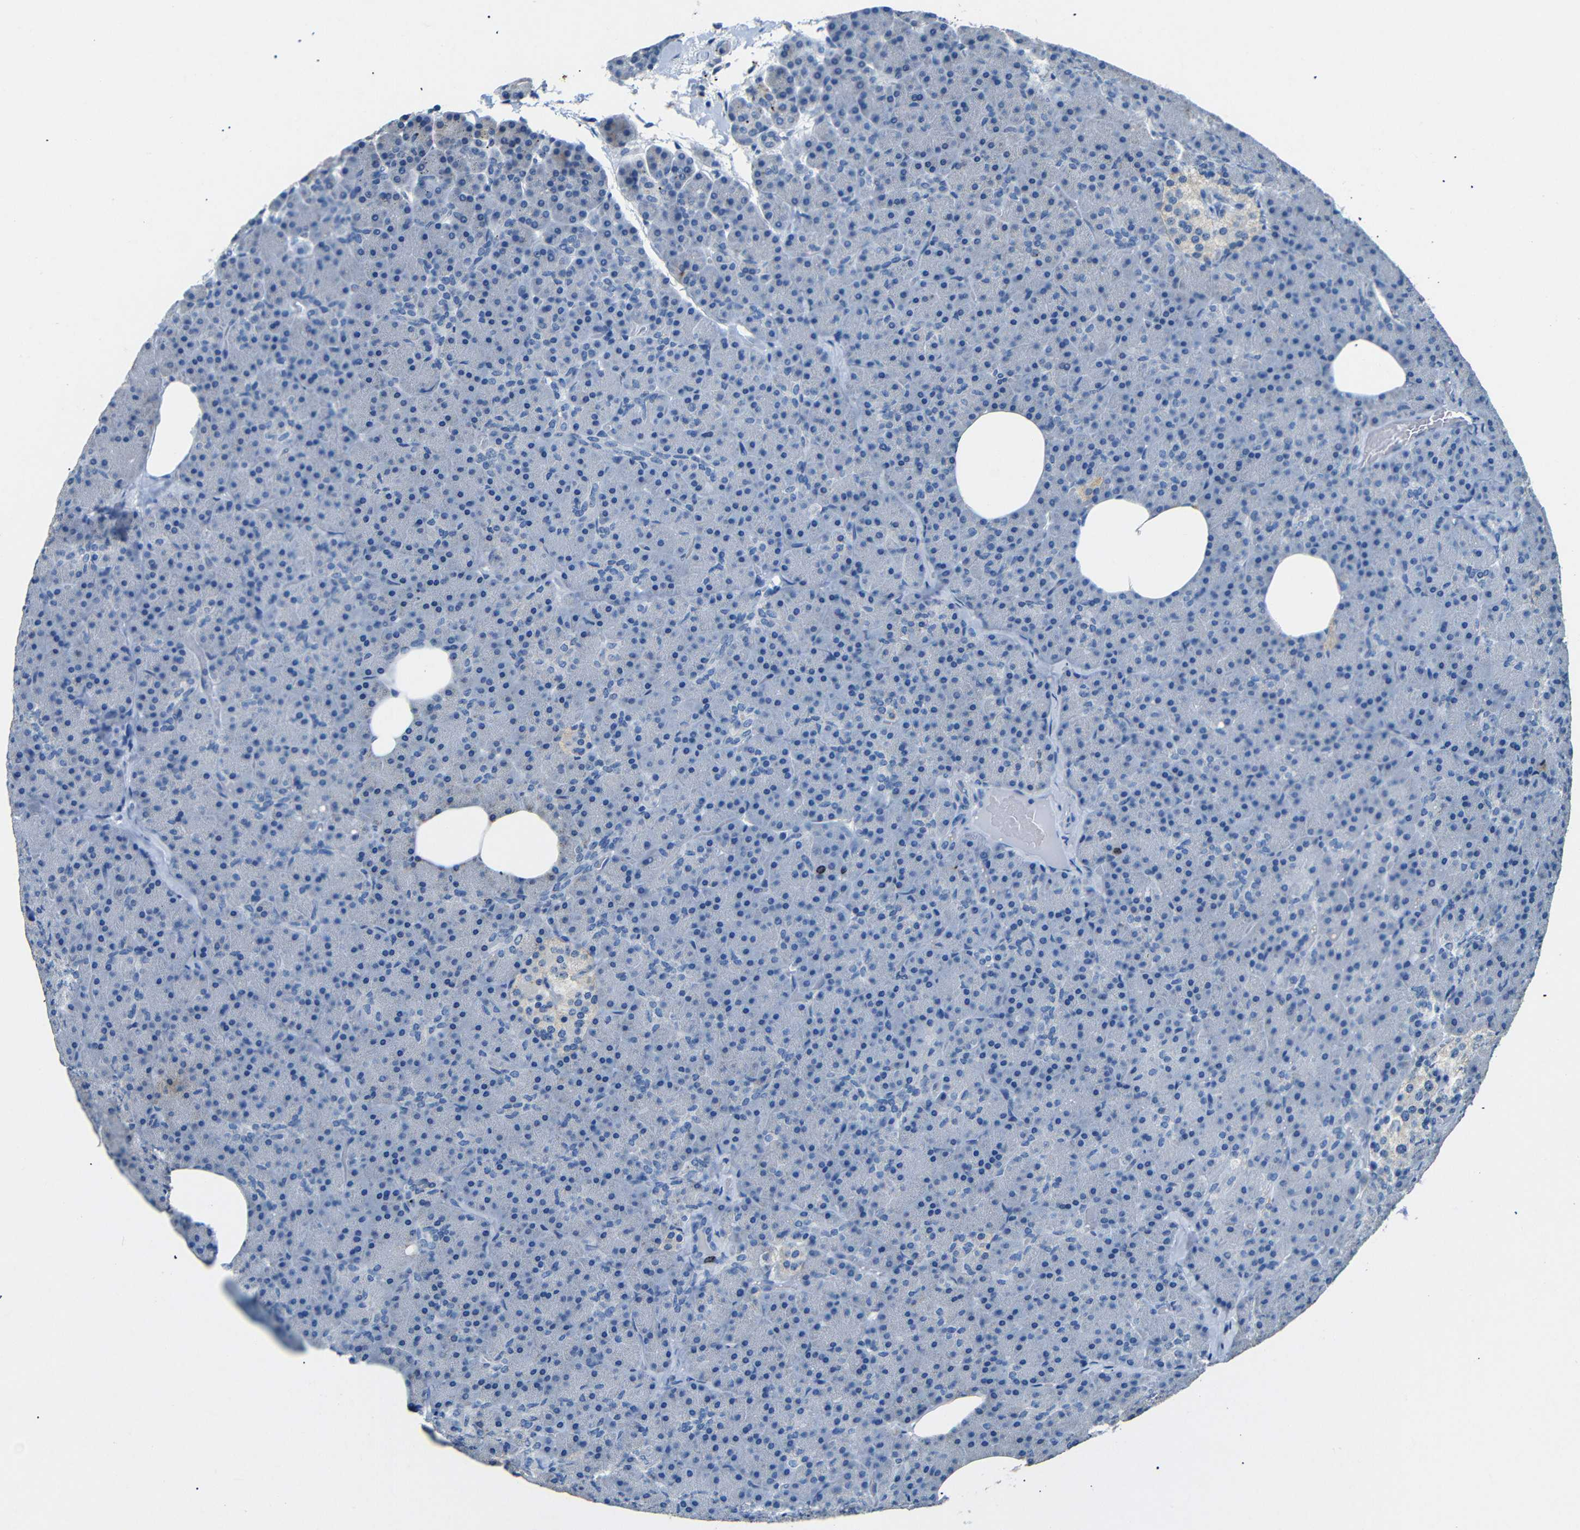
{"staining": {"intensity": "negative", "quantity": "none", "location": "none"}, "tissue": "pancreas", "cell_type": "Exocrine glandular cells", "image_type": "normal", "snomed": [{"axis": "morphology", "description": "Normal tissue, NOS"}, {"axis": "topography", "description": "Pancreas"}], "caption": "Protein analysis of unremarkable pancreas shows no significant expression in exocrine glandular cells.", "gene": "INCENP", "patient": {"sex": "female", "age": 35}}